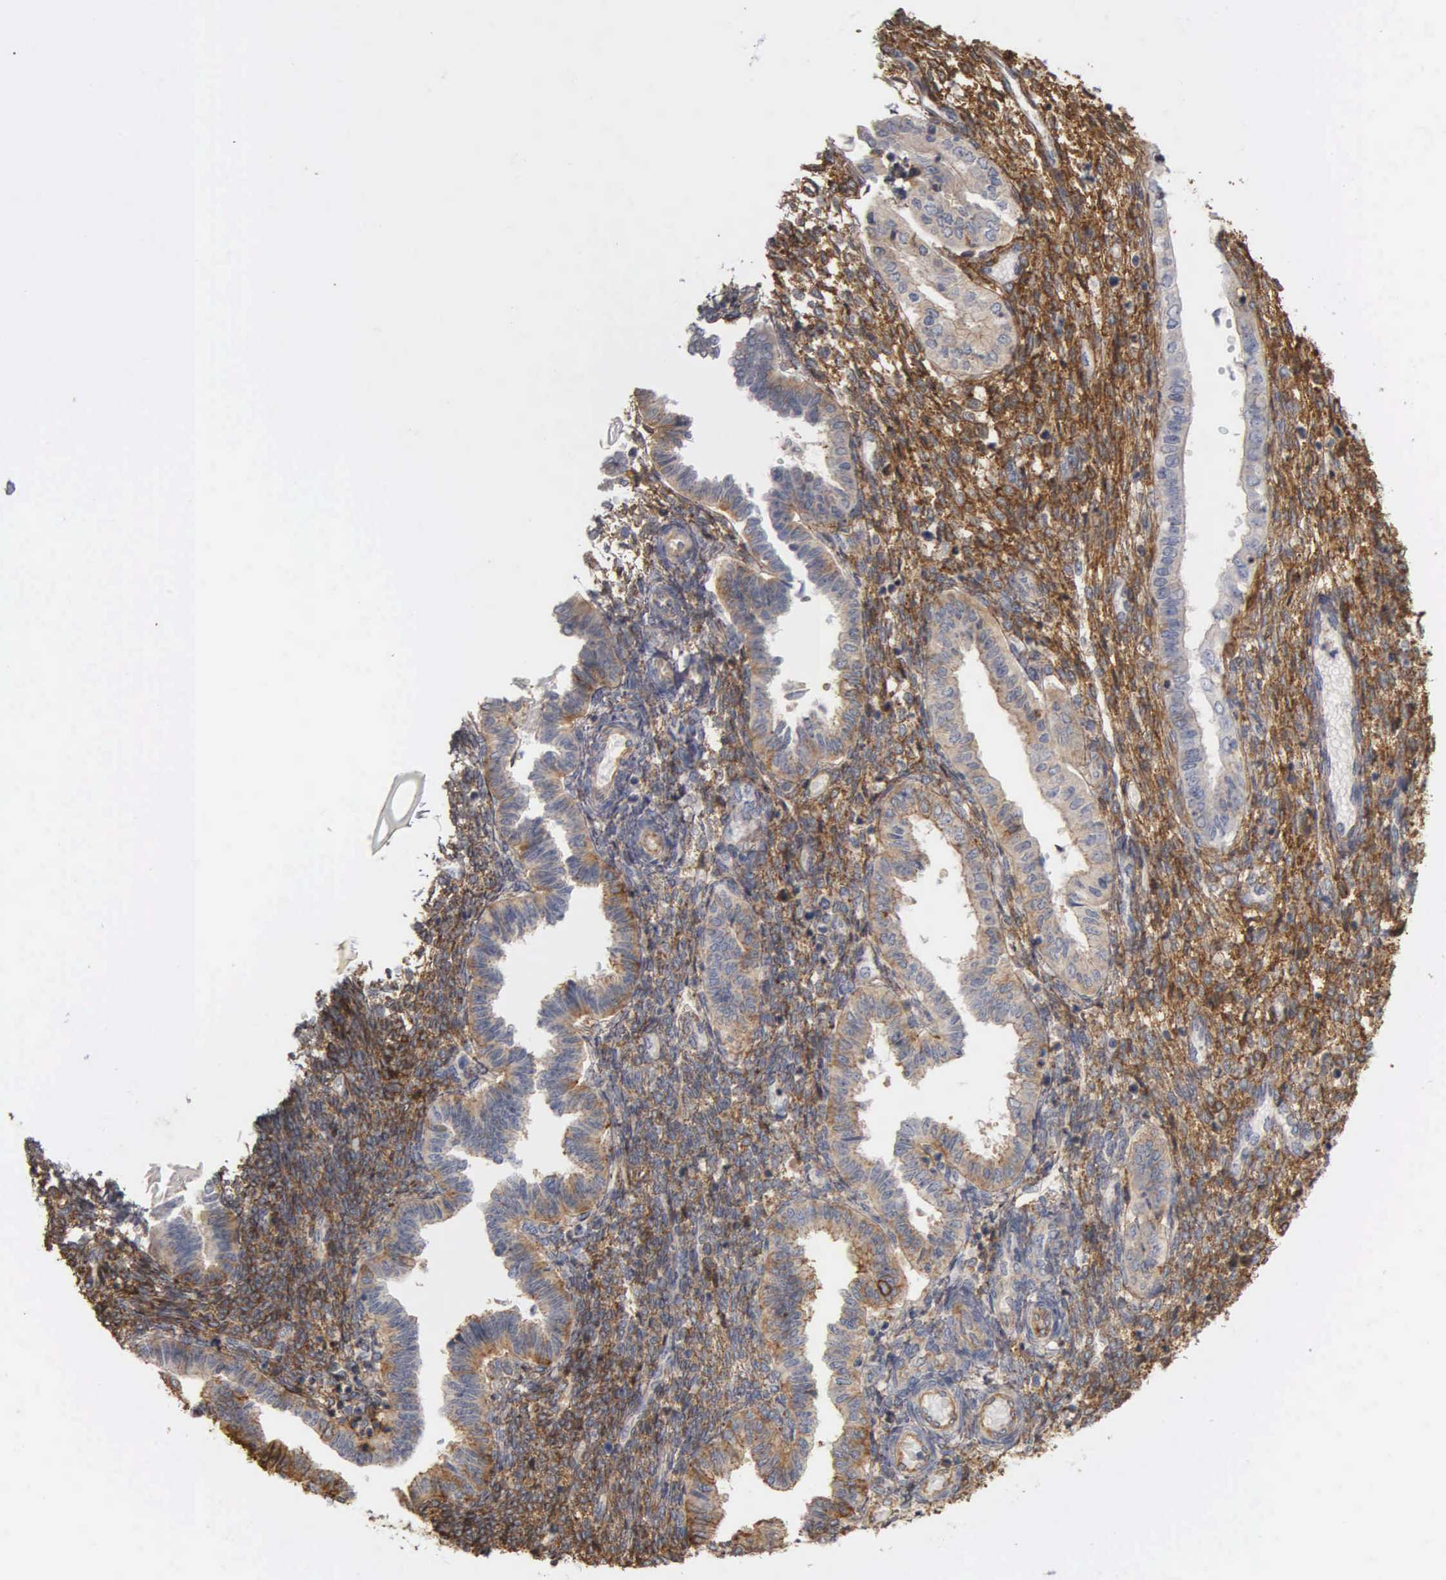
{"staining": {"intensity": "strong", "quantity": "25%-75%", "location": "cytoplasmic/membranous"}, "tissue": "endometrium", "cell_type": "Cells in endometrial stroma", "image_type": "normal", "snomed": [{"axis": "morphology", "description": "Normal tissue, NOS"}, {"axis": "topography", "description": "Endometrium"}], "caption": "Strong cytoplasmic/membranous staining for a protein is appreciated in approximately 25%-75% of cells in endometrial stroma of benign endometrium using immunohistochemistry.", "gene": "CD99", "patient": {"sex": "female", "age": 36}}